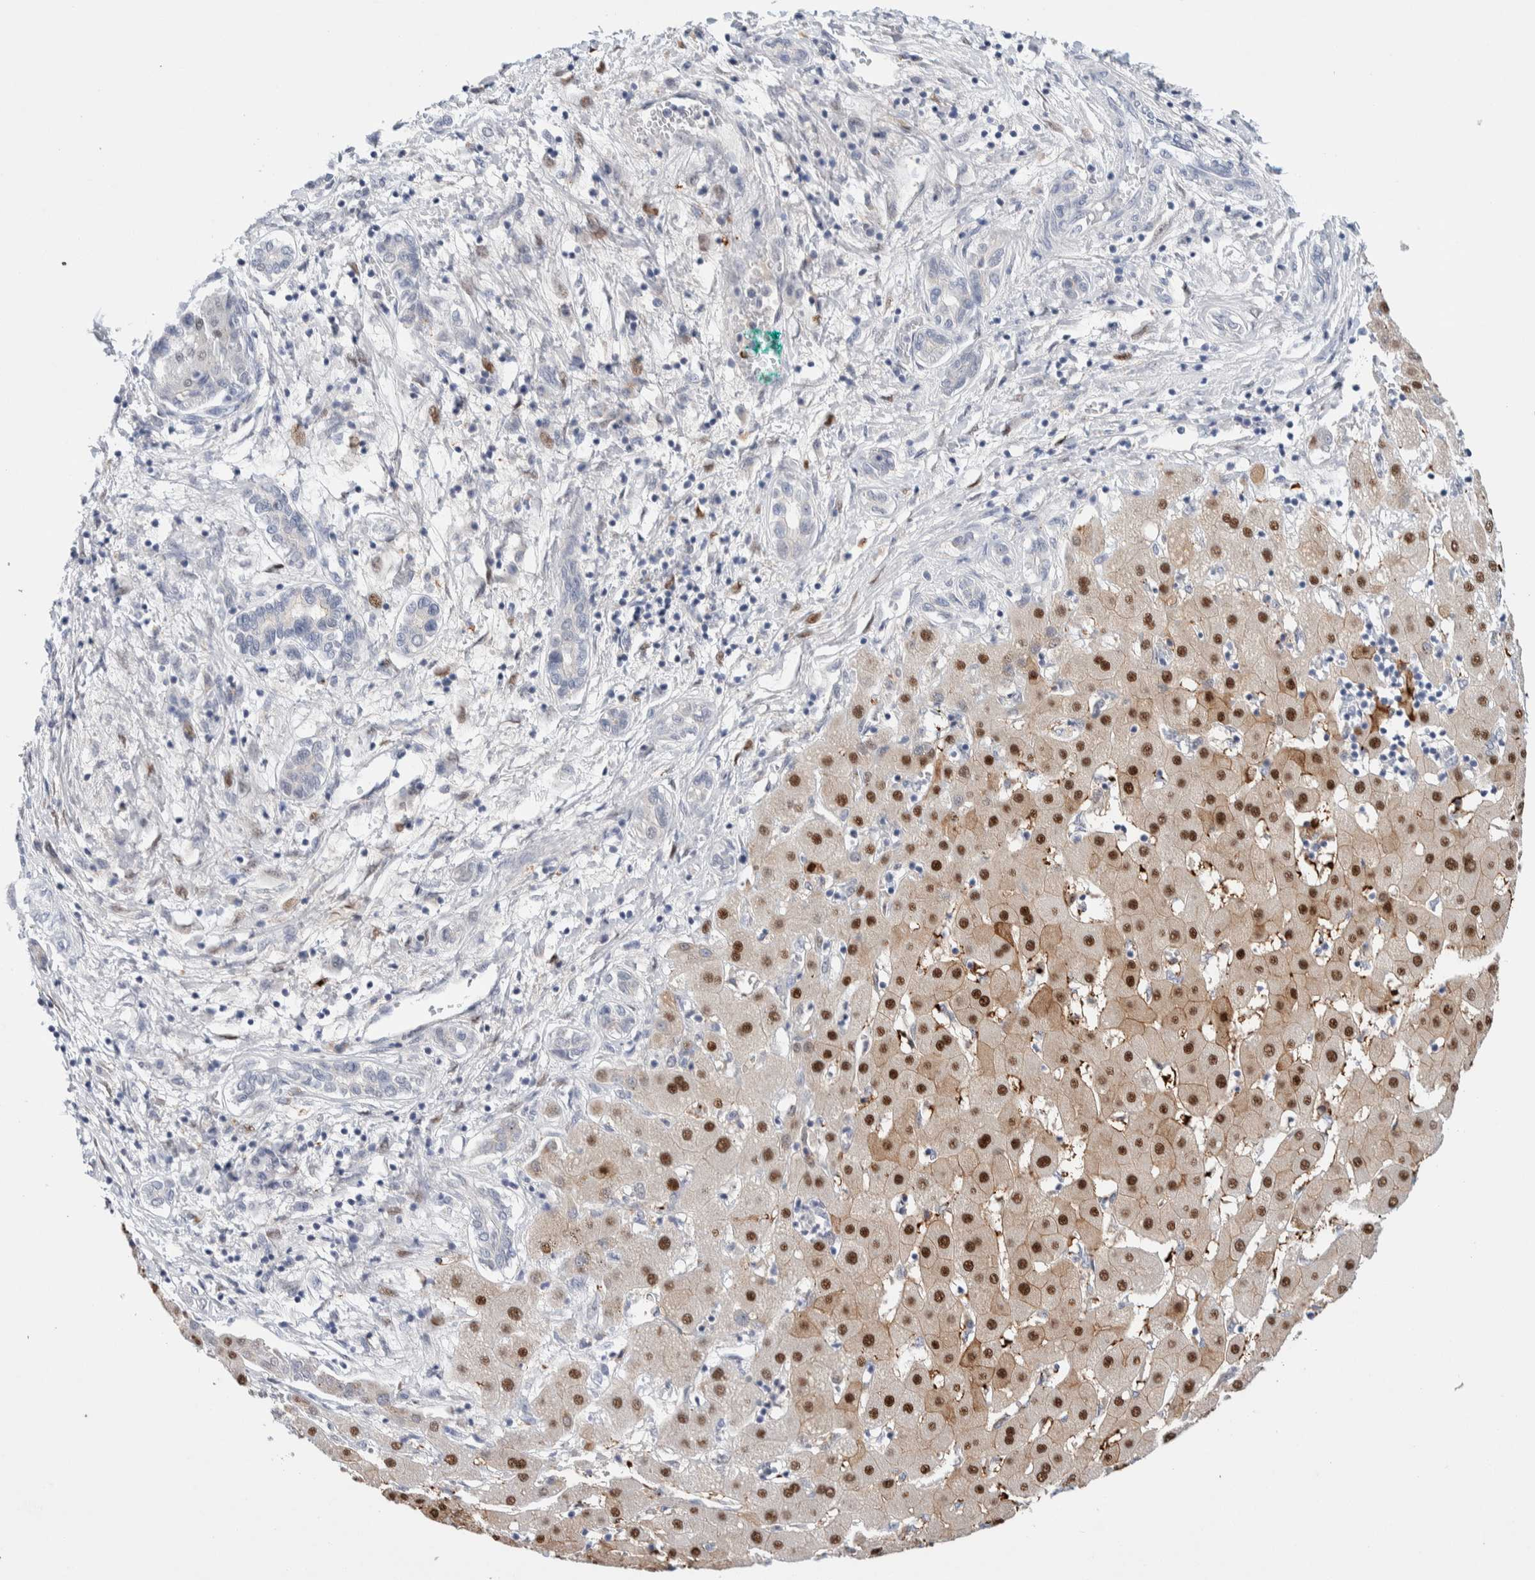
{"staining": {"intensity": "negative", "quantity": "none", "location": "none"}, "tissue": "liver cancer", "cell_type": "Tumor cells", "image_type": "cancer", "snomed": [{"axis": "morphology", "description": "Carcinoma, Hepatocellular, NOS"}, {"axis": "topography", "description": "Liver"}], "caption": "Immunohistochemistry histopathology image of neoplastic tissue: human liver hepatocellular carcinoma stained with DAB (3,3'-diaminobenzidine) reveals no significant protein positivity in tumor cells. The staining was performed using DAB to visualize the protein expression in brown, while the nuclei were stained in blue with hematoxylin (Magnification: 20x).", "gene": "DNAJB6", "patient": {"sex": "male", "age": 65}}